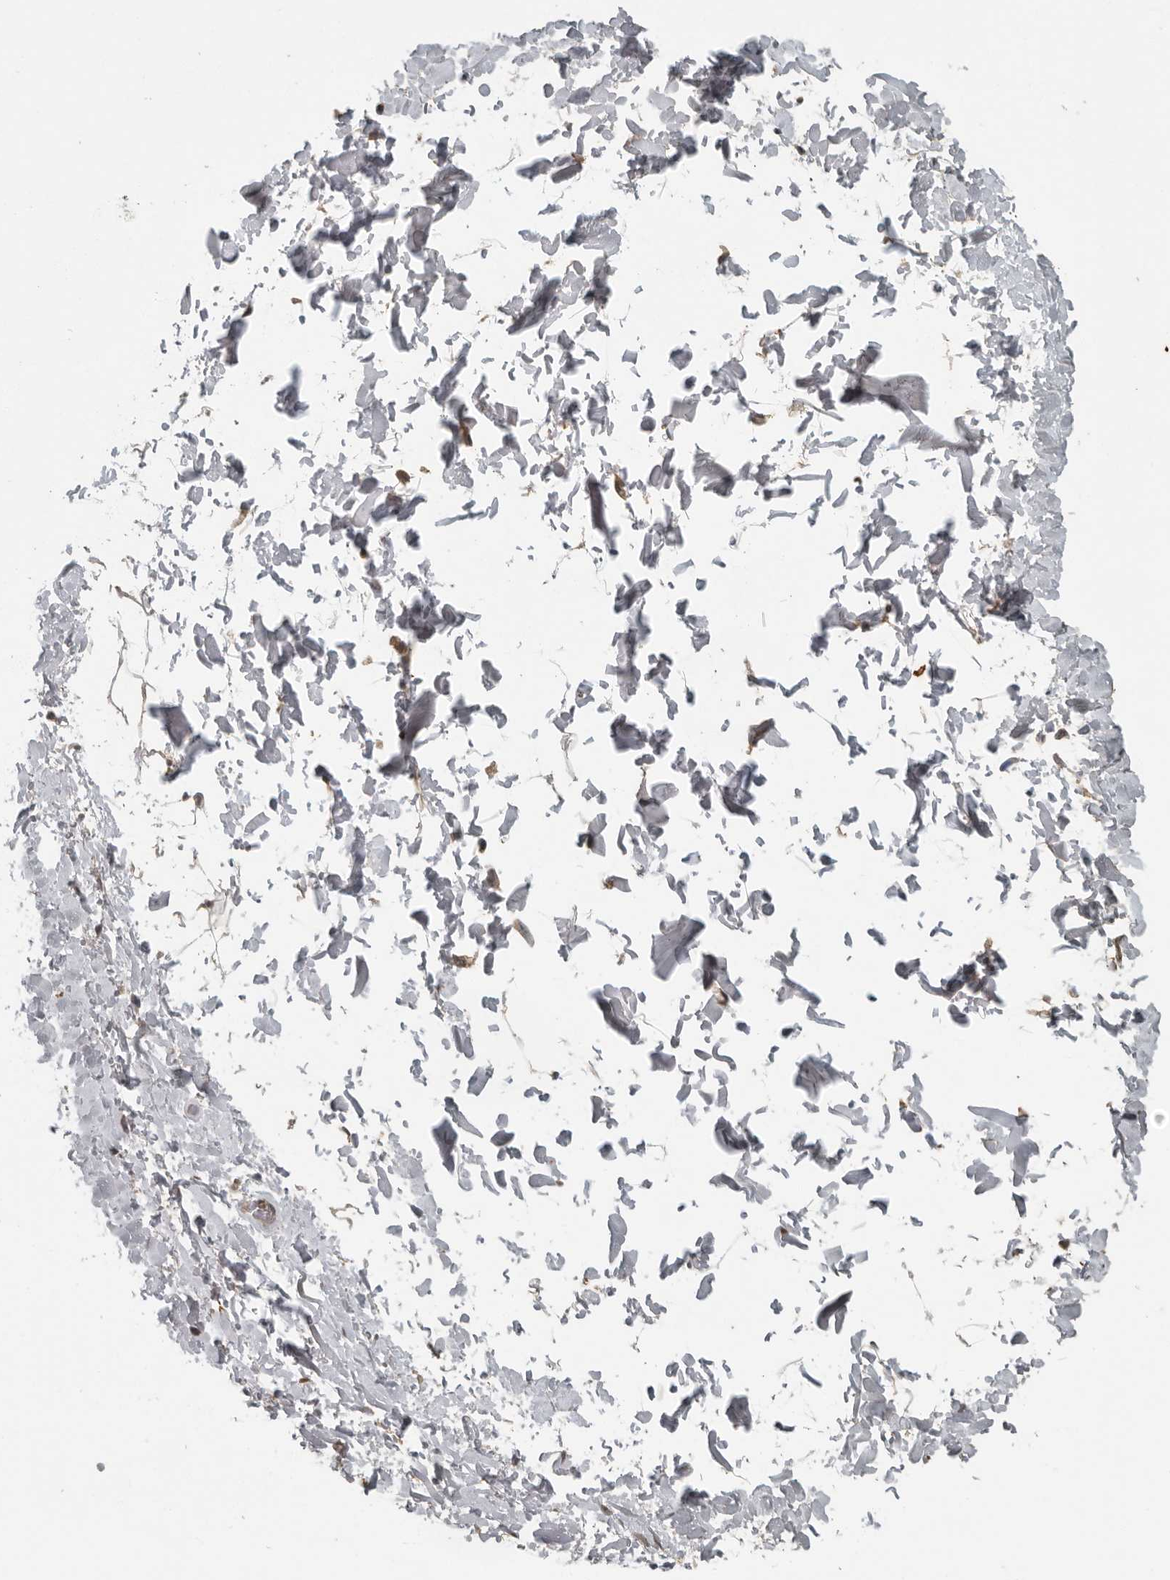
{"staining": {"intensity": "weak", "quantity": "25%-75%", "location": "cytoplasmic/membranous,nuclear"}, "tissue": "soft tissue", "cell_type": "Fibroblasts", "image_type": "normal", "snomed": [{"axis": "morphology", "description": "Normal tissue, NOS"}, {"axis": "topography", "description": "Soft tissue"}], "caption": "Protein staining displays weak cytoplasmic/membranous,nuclear positivity in approximately 25%-75% of fibroblasts in normal soft tissue. (Brightfield microscopy of DAB IHC at high magnification).", "gene": "AFAP1", "patient": {"sex": "male", "age": 72}}